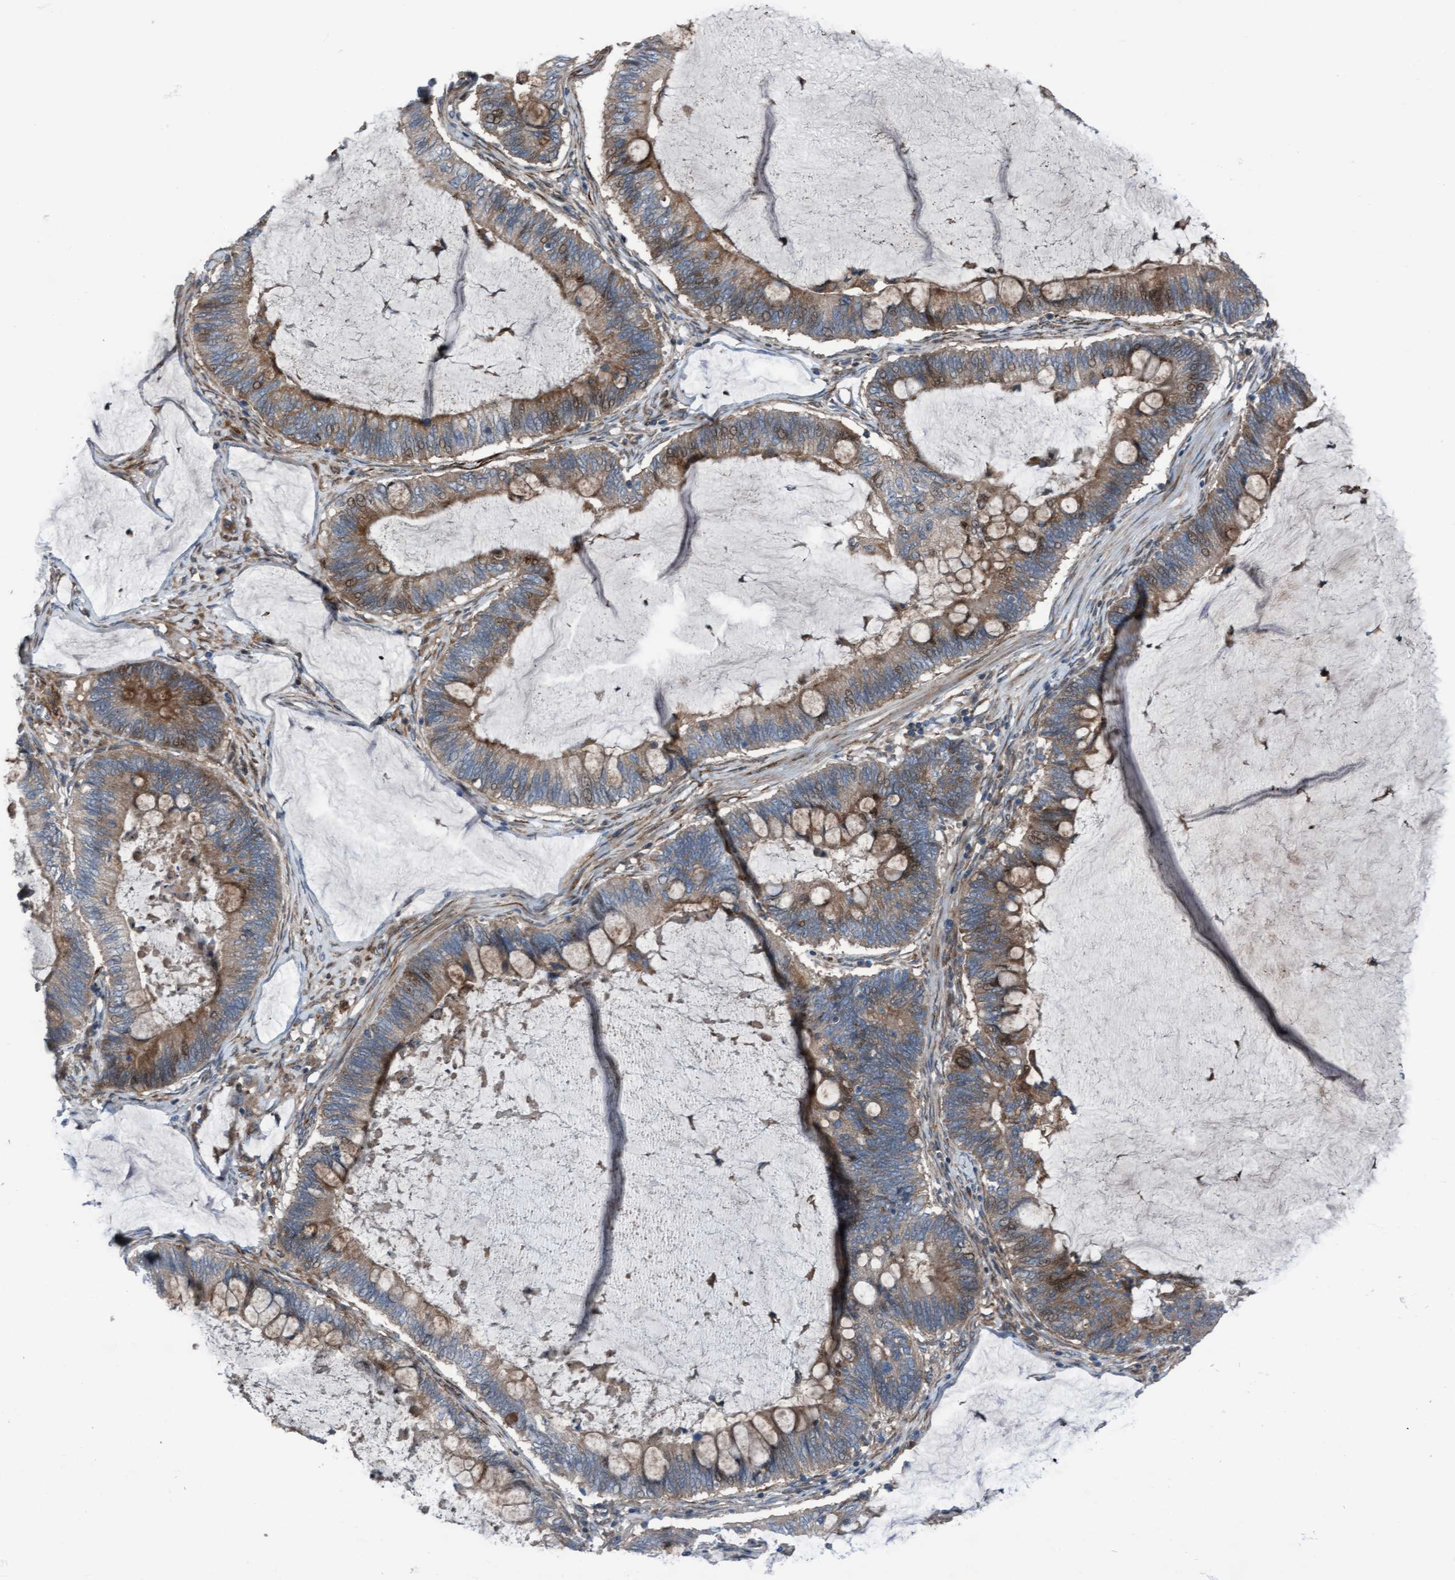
{"staining": {"intensity": "moderate", "quantity": ">75%", "location": "cytoplasmic/membranous"}, "tissue": "ovarian cancer", "cell_type": "Tumor cells", "image_type": "cancer", "snomed": [{"axis": "morphology", "description": "Cystadenocarcinoma, mucinous, NOS"}, {"axis": "topography", "description": "Ovary"}], "caption": "A photomicrograph of human ovarian mucinous cystadenocarcinoma stained for a protein shows moderate cytoplasmic/membranous brown staining in tumor cells. (IHC, brightfield microscopy, high magnification).", "gene": "KLHL26", "patient": {"sex": "female", "age": 61}}